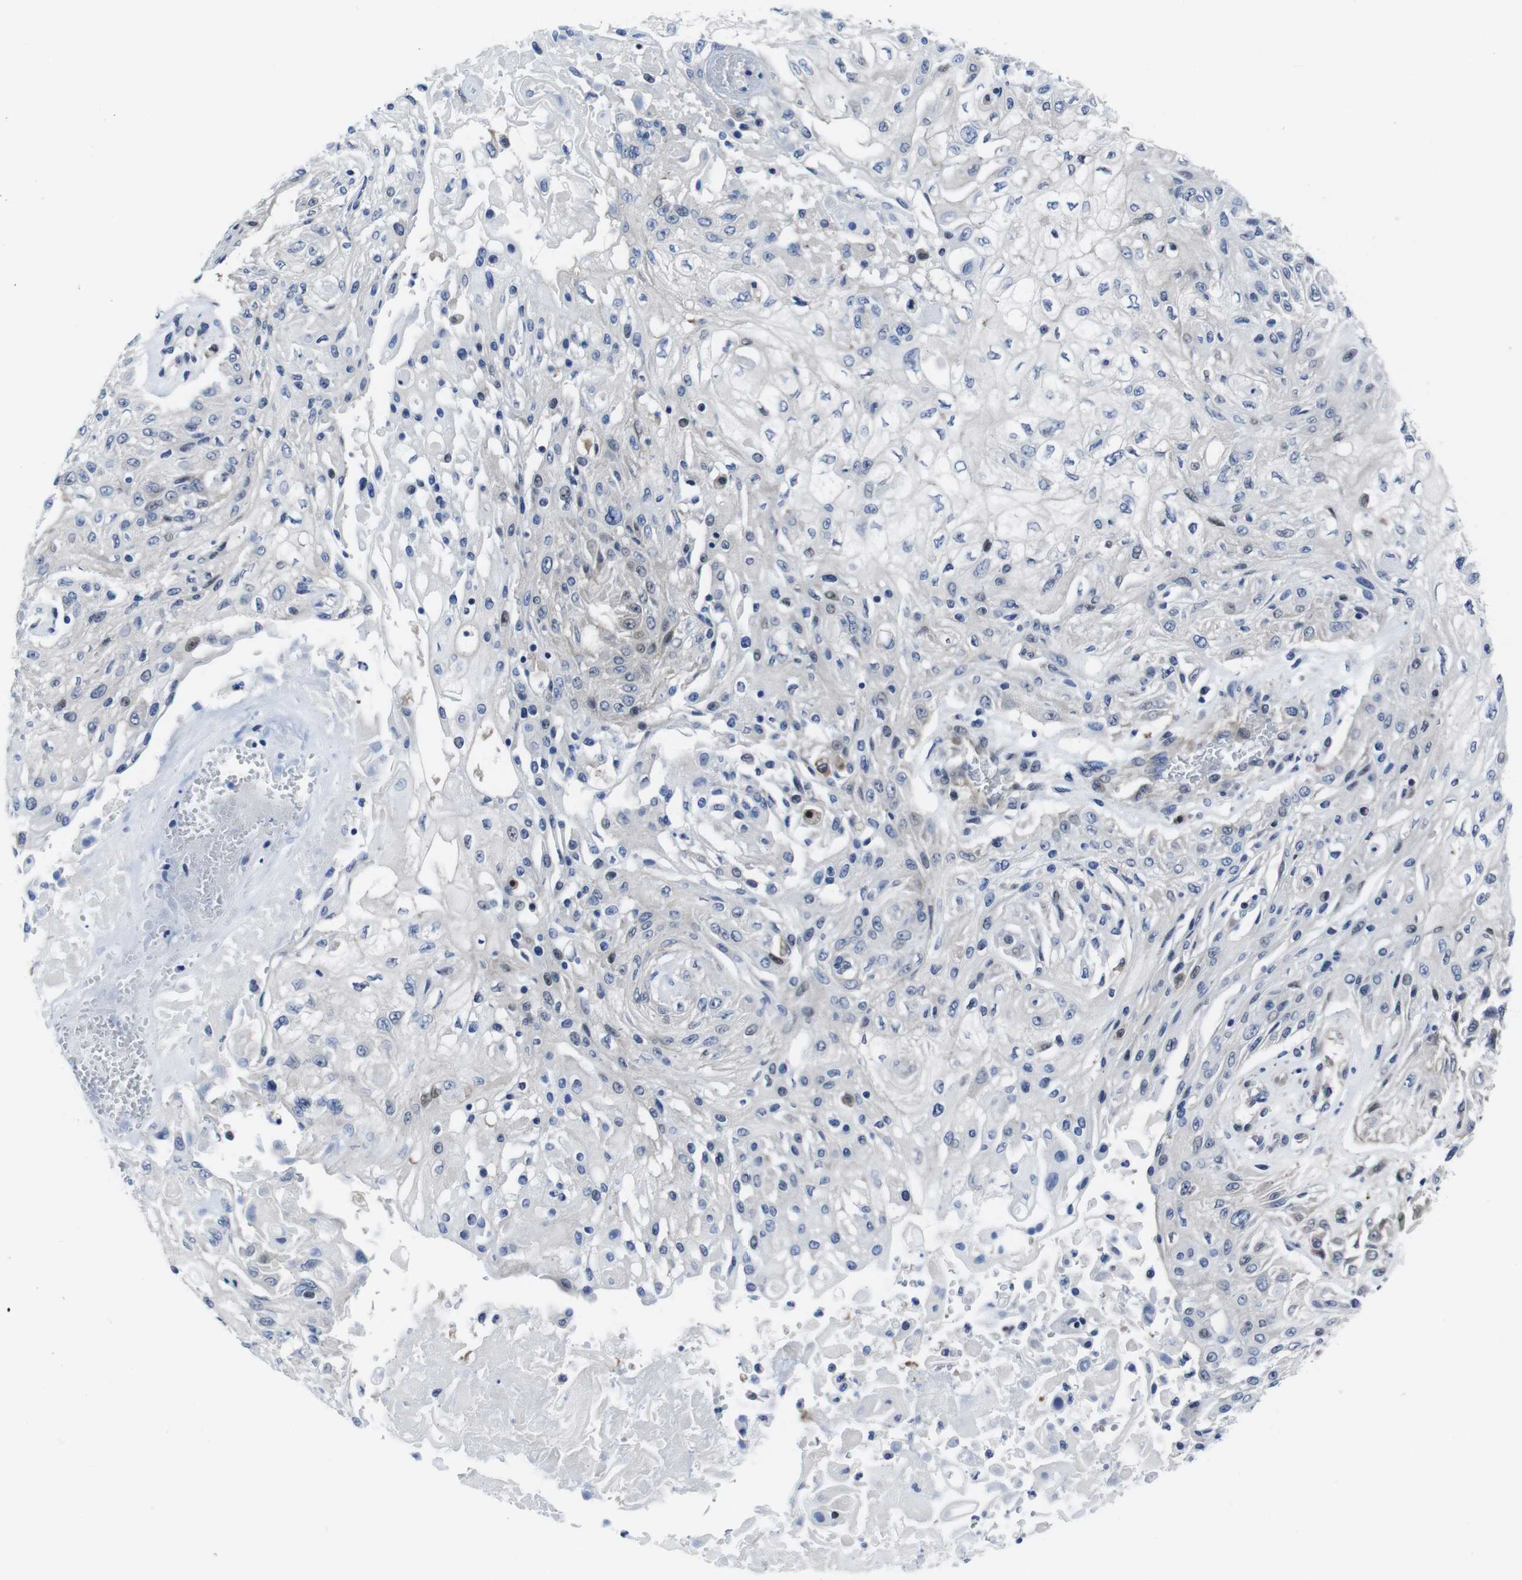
{"staining": {"intensity": "moderate", "quantity": ">75%", "location": "cytoplasmic/membranous"}, "tissue": "skin cancer", "cell_type": "Tumor cells", "image_type": "cancer", "snomed": [{"axis": "morphology", "description": "Squamous cell carcinoma, NOS"}, {"axis": "topography", "description": "Skin"}], "caption": "Skin cancer stained with DAB (3,3'-diaminobenzidine) IHC reveals medium levels of moderate cytoplasmic/membranous expression in approximately >75% of tumor cells.", "gene": "EIF4A1", "patient": {"sex": "male", "age": 75}}